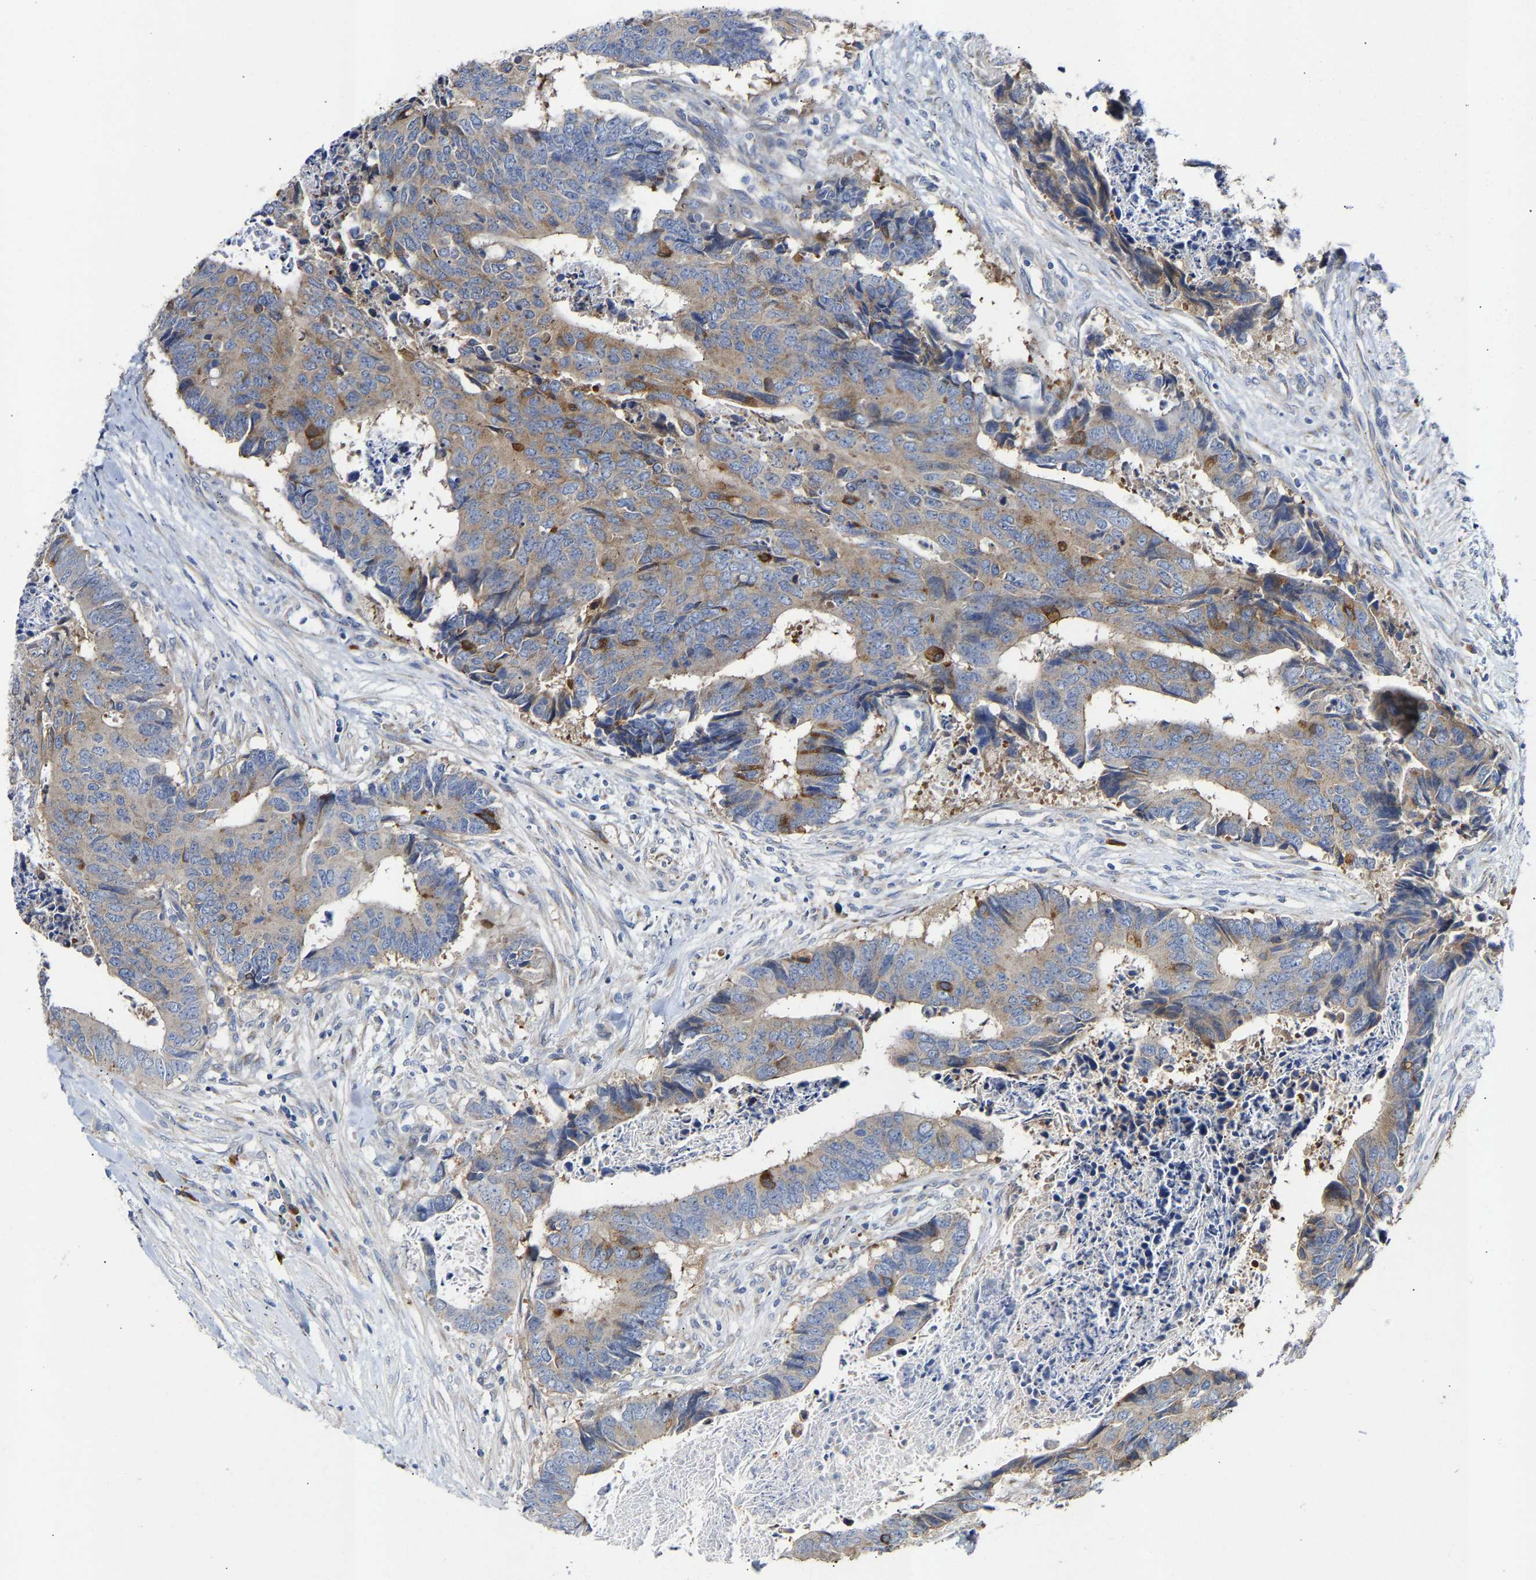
{"staining": {"intensity": "weak", "quantity": "25%-75%", "location": "cytoplasmic/membranous"}, "tissue": "colorectal cancer", "cell_type": "Tumor cells", "image_type": "cancer", "snomed": [{"axis": "morphology", "description": "Adenocarcinoma, NOS"}, {"axis": "topography", "description": "Rectum"}], "caption": "Weak cytoplasmic/membranous protein staining is appreciated in approximately 25%-75% of tumor cells in colorectal adenocarcinoma.", "gene": "PPP1R15A", "patient": {"sex": "male", "age": 84}}